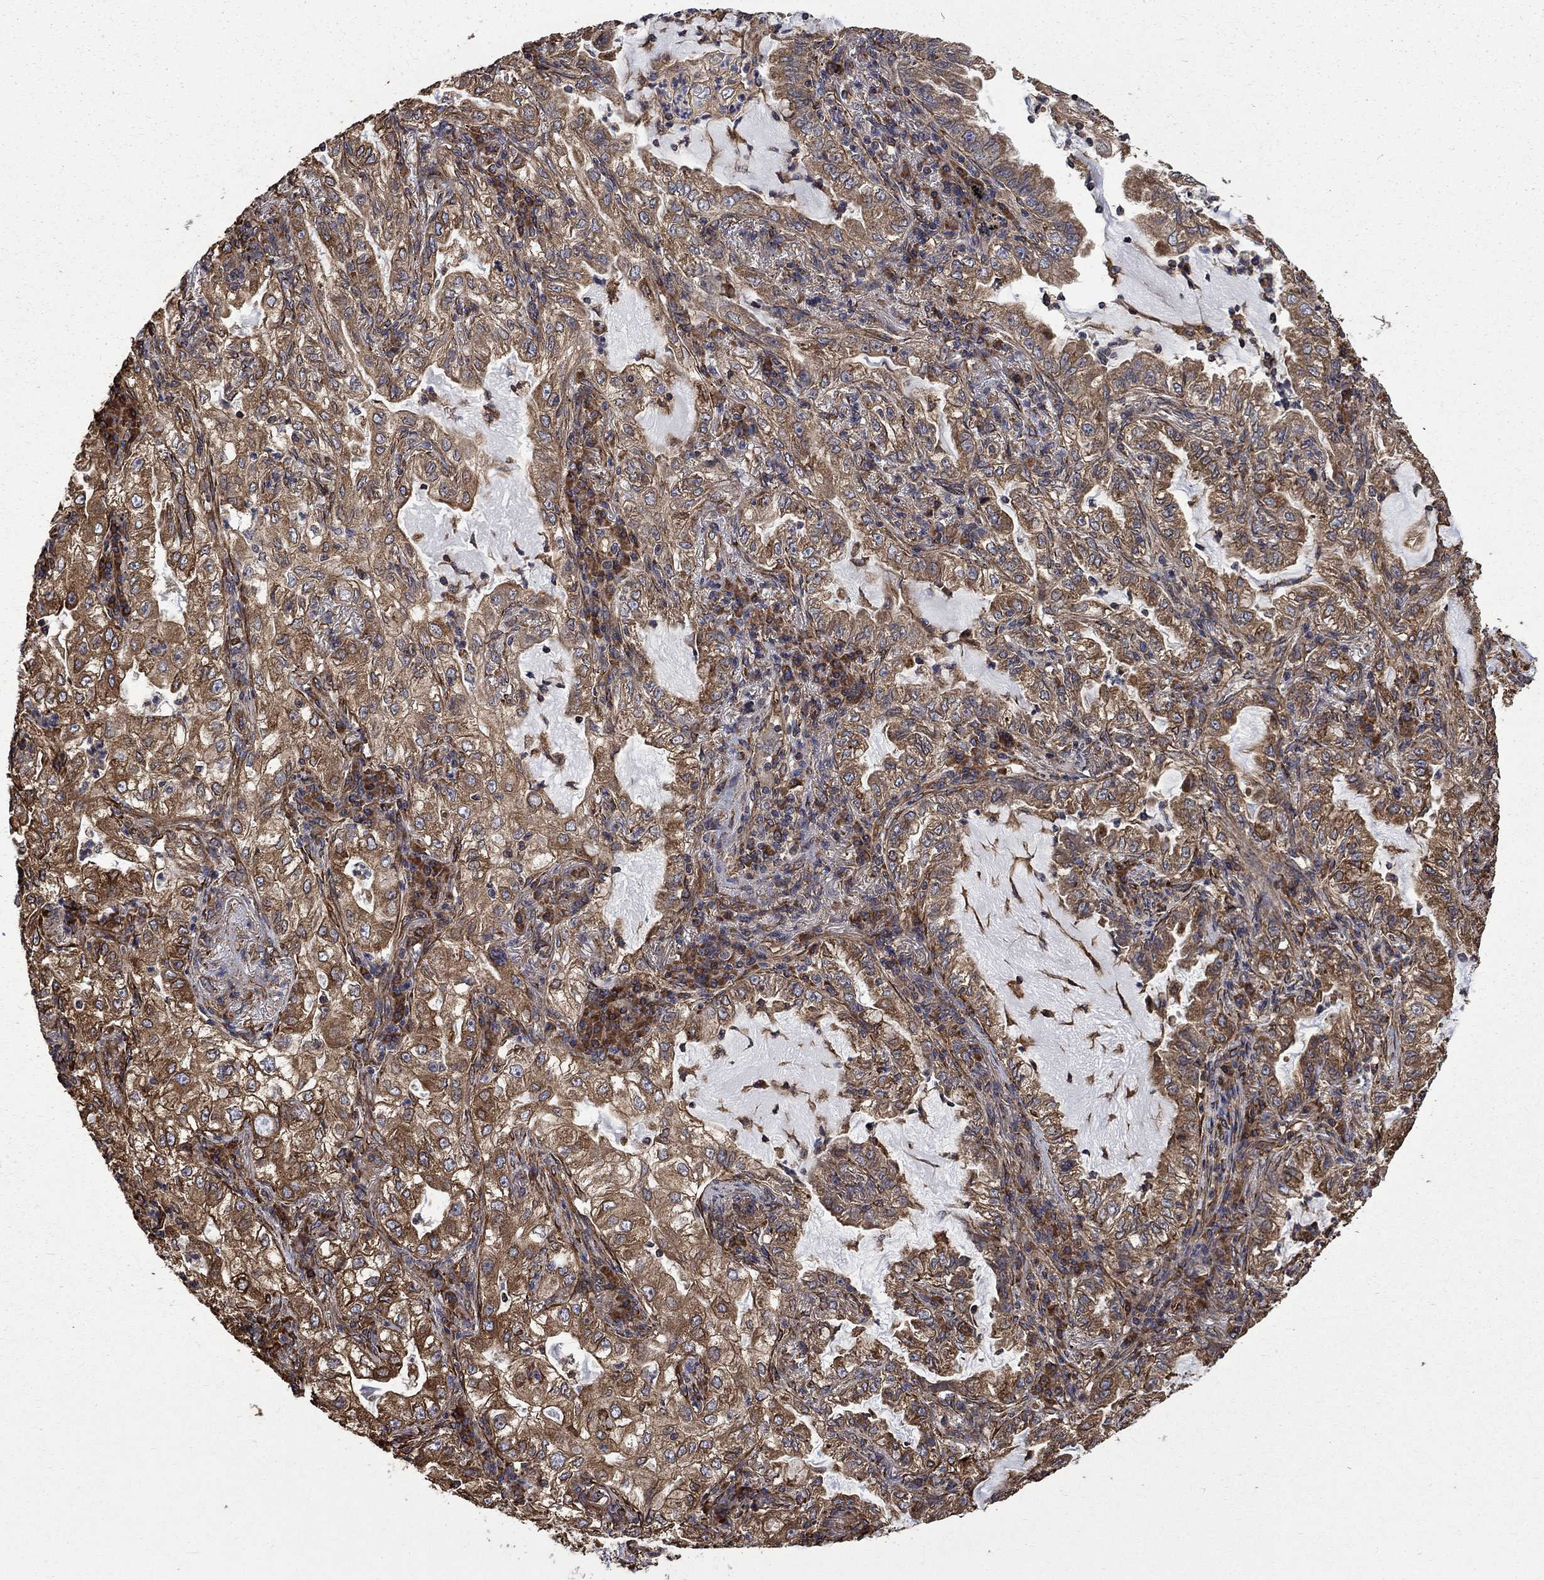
{"staining": {"intensity": "moderate", "quantity": ">75%", "location": "cytoplasmic/membranous"}, "tissue": "lung cancer", "cell_type": "Tumor cells", "image_type": "cancer", "snomed": [{"axis": "morphology", "description": "Adenocarcinoma, NOS"}, {"axis": "topography", "description": "Lung"}], "caption": "Protein expression analysis of human lung cancer reveals moderate cytoplasmic/membranous positivity in about >75% of tumor cells.", "gene": "CUTC", "patient": {"sex": "female", "age": 73}}